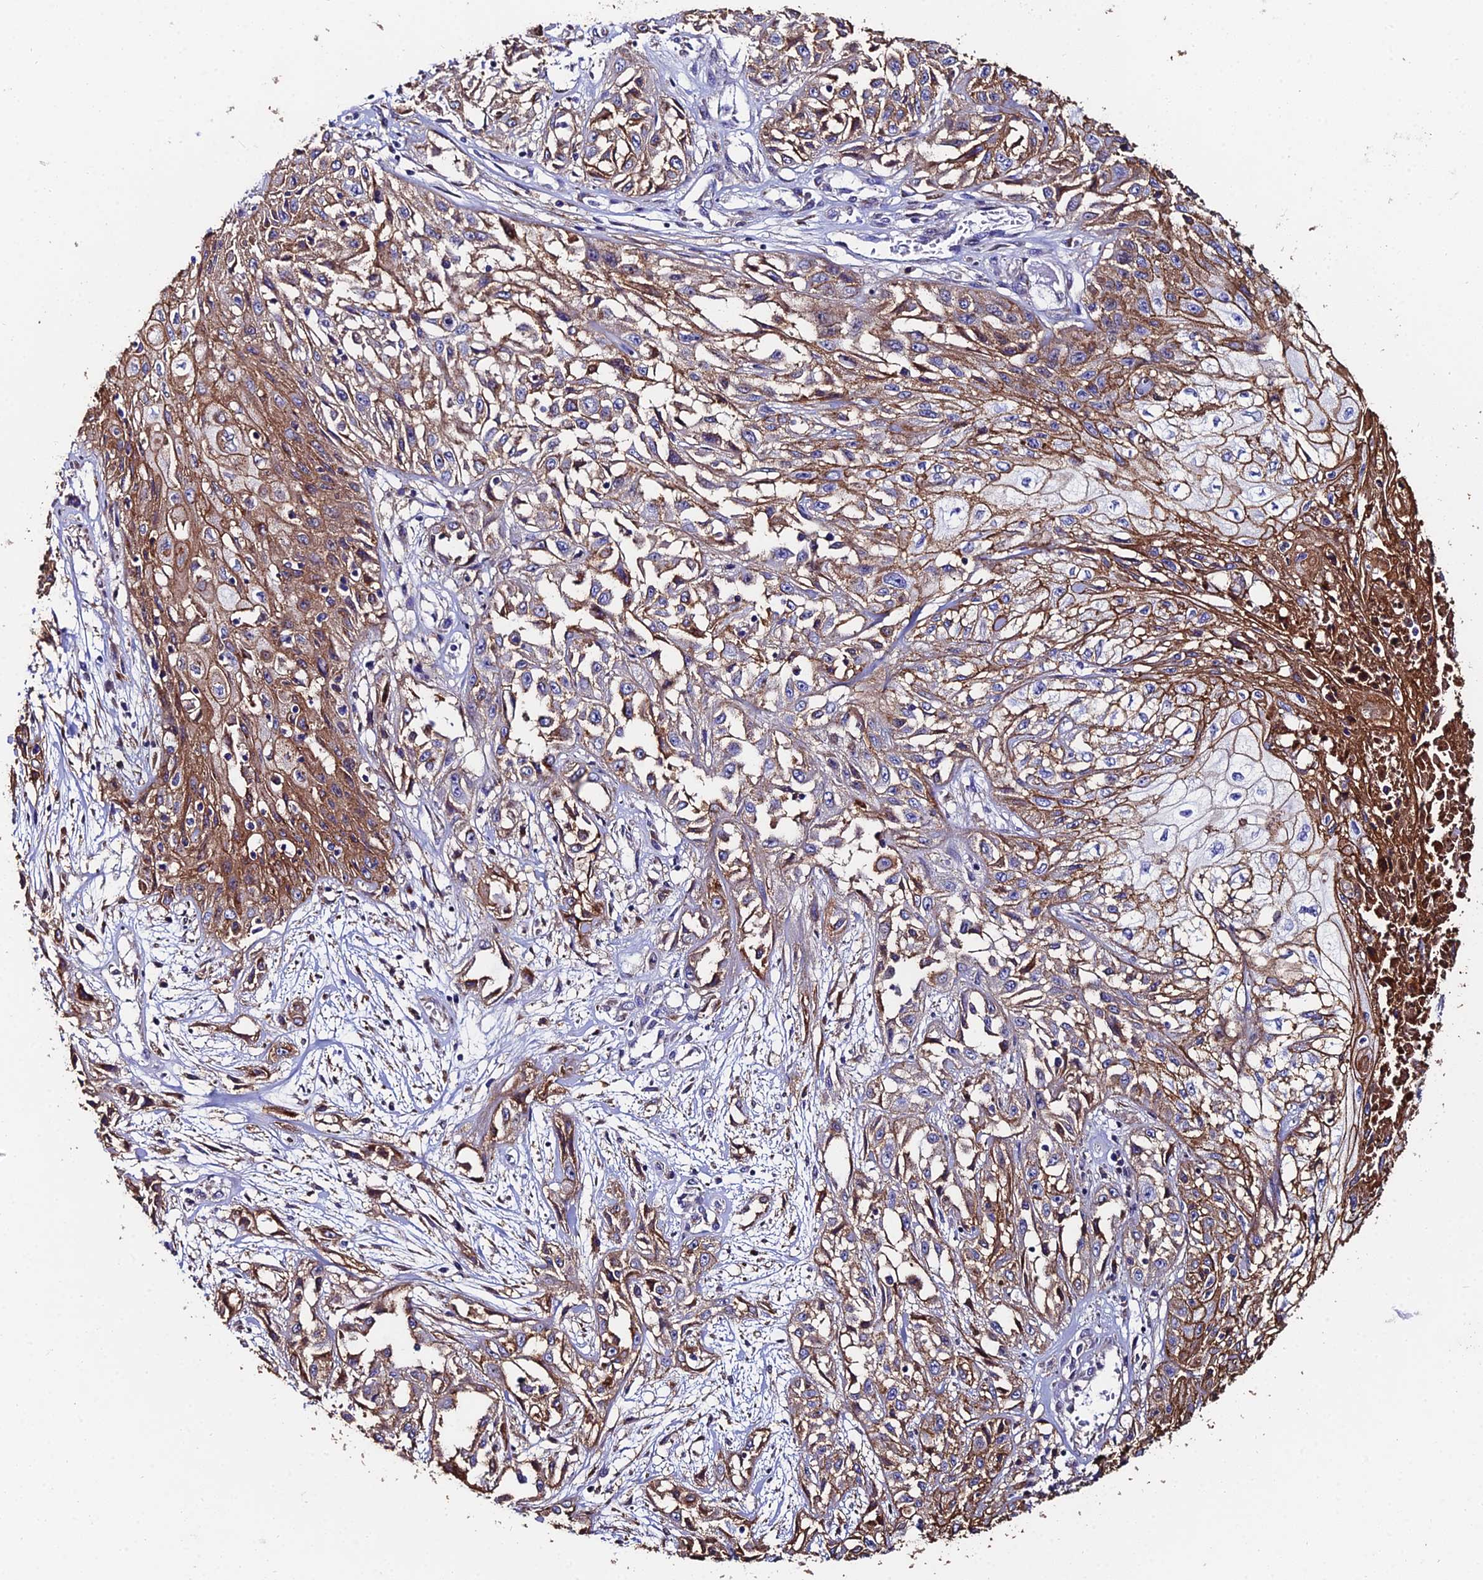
{"staining": {"intensity": "moderate", "quantity": ">75%", "location": "cytoplasmic/membranous"}, "tissue": "skin cancer", "cell_type": "Tumor cells", "image_type": "cancer", "snomed": [{"axis": "morphology", "description": "Squamous cell carcinoma, NOS"}, {"axis": "morphology", "description": "Squamous cell carcinoma, metastatic, NOS"}, {"axis": "topography", "description": "Skin"}, {"axis": "topography", "description": "Lymph node"}], "caption": "A photomicrograph of human skin metastatic squamous cell carcinoma stained for a protein displays moderate cytoplasmic/membranous brown staining in tumor cells.", "gene": "C6", "patient": {"sex": "male", "age": 75}}